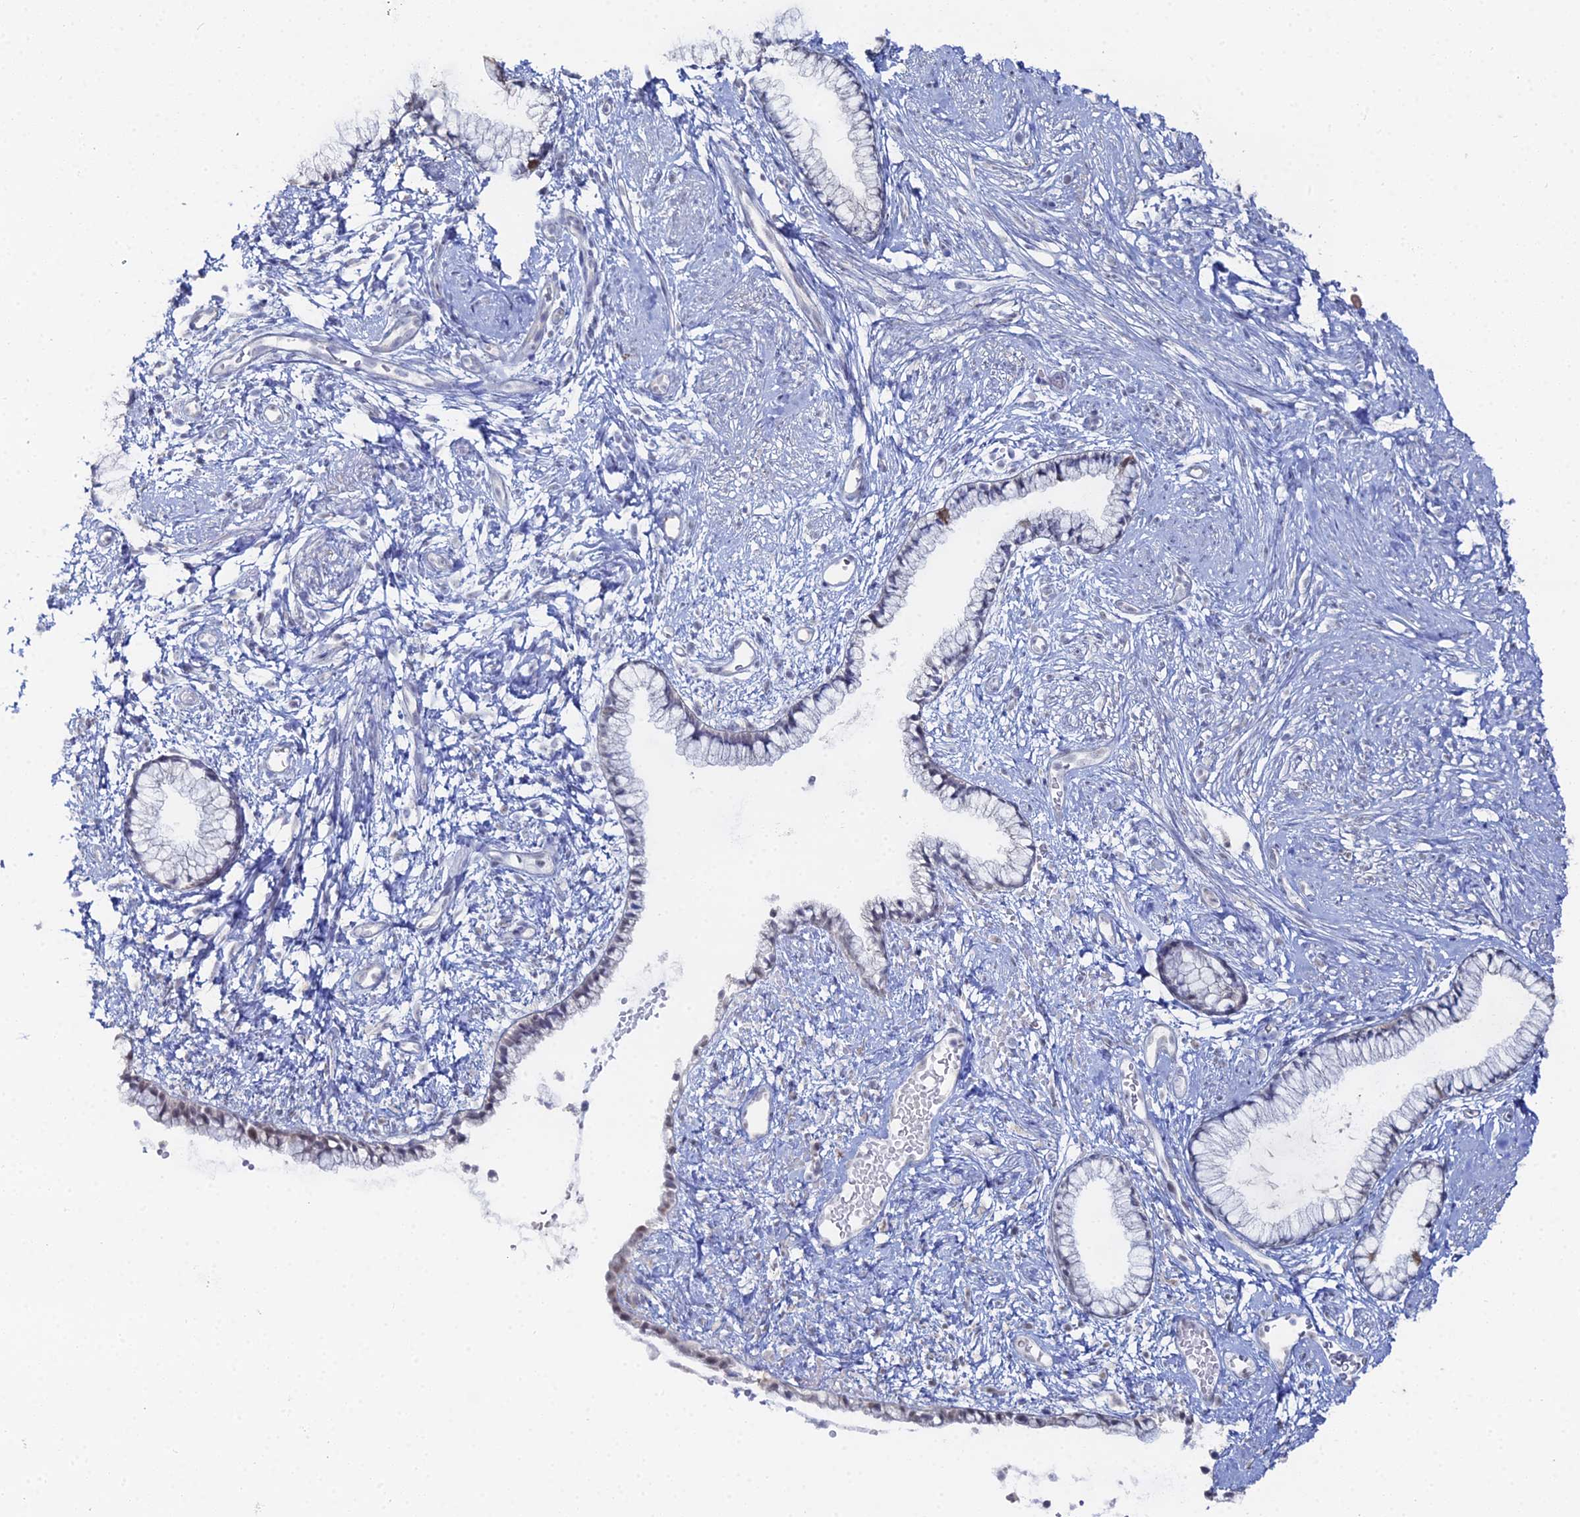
{"staining": {"intensity": "weak", "quantity": "<25%", "location": "nuclear"}, "tissue": "cervix", "cell_type": "Glandular cells", "image_type": "normal", "snomed": [{"axis": "morphology", "description": "Normal tissue, NOS"}, {"axis": "topography", "description": "Cervix"}], "caption": "Glandular cells show no significant expression in benign cervix.", "gene": "THAP4", "patient": {"sex": "female", "age": 57}}